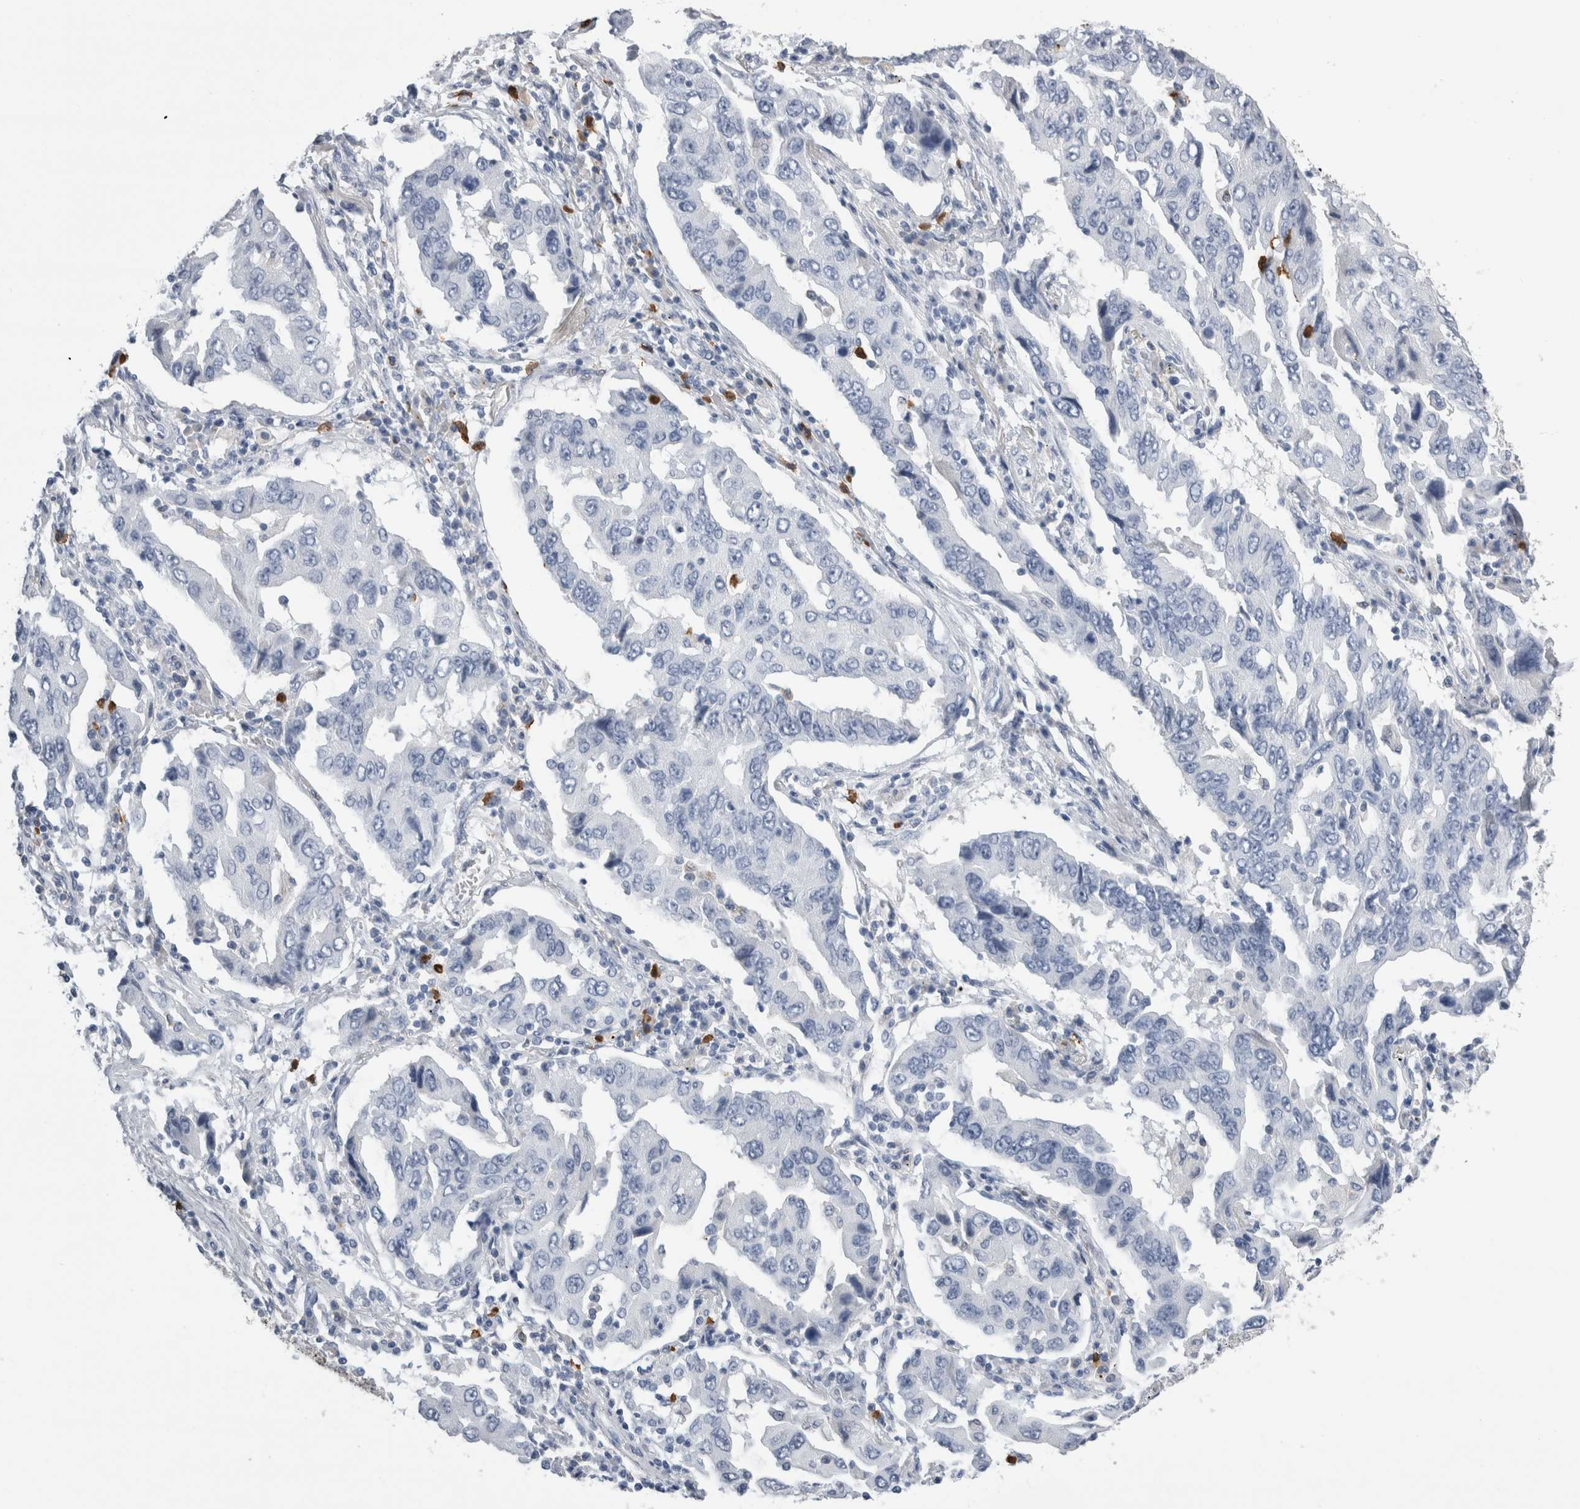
{"staining": {"intensity": "negative", "quantity": "none", "location": "none"}, "tissue": "lung cancer", "cell_type": "Tumor cells", "image_type": "cancer", "snomed": [{"axis": "morphology", "description": "Adenocarcinoma, NOS"}, {"axis": "topography", "description": "Lung"}], "caption": "Immunohistochemistry image of human lung cancer stained for a protein (brown), which shows no expression in tumor cells. The staining was performed using DAB (3,3'-diaminobenzidine) to visualize the protein expression in brown, while the nuclei were stained in blue with hematoxylin (Magnification: 20x).", "gene": "S100A12", "patient": {"sex": "female", "age": 65}}